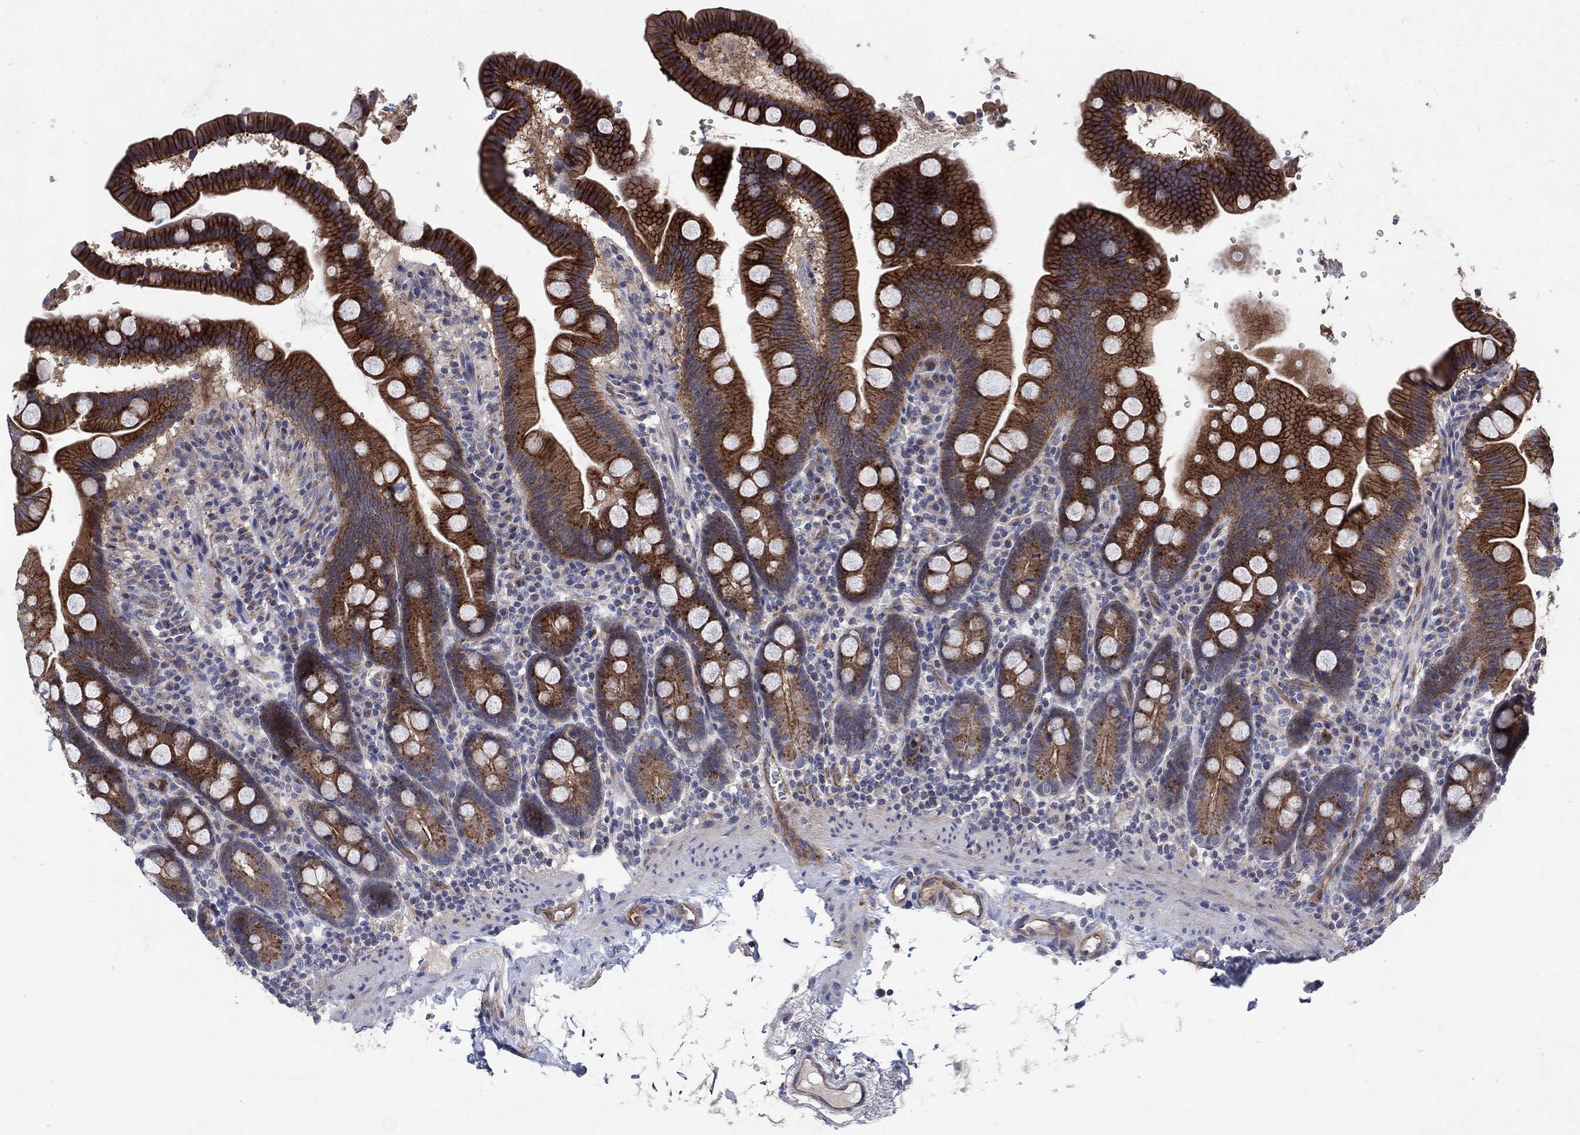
{"staining": {"intensity": "strong", "quantity": ">75%", "location": "cytoplasmic/membranous"}, "tissue": "duodenum", "cell_type": "Glandular cells", "image_type": "normal", "snomed": [{"axis": "morphology", "description": "Normal tissue, NOS"}, {"axis": "topography", "description": "Duodenum"}], "caption": "Glandular cells show strong cytoplasmic/membranous staining in about >75% of cells in unremarkable duodenum.", "gene": "FRG1", "patient": {"sex": "male", "age": 59}}